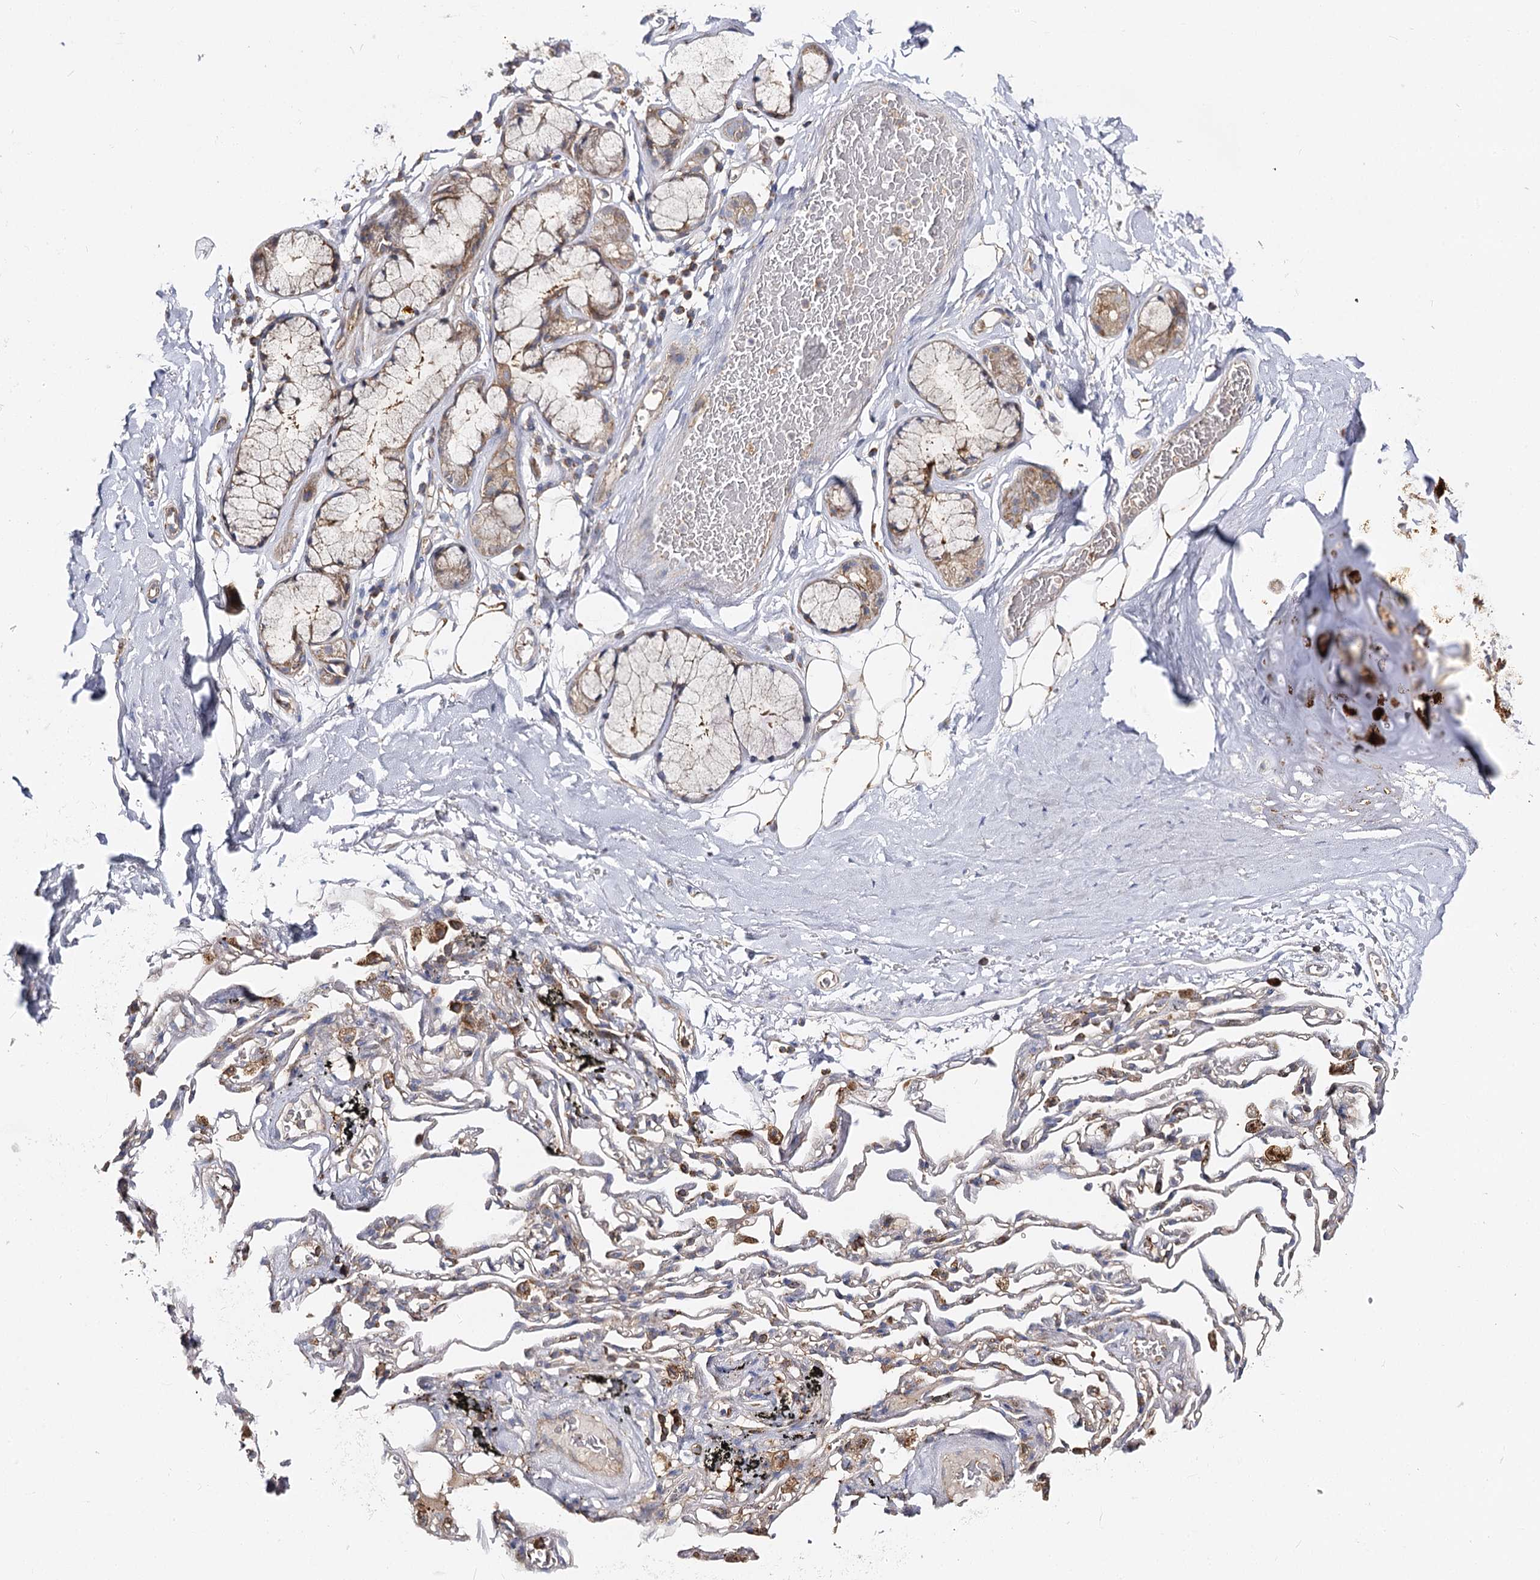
{"staining": {"intensity": "moderate", "quantity": "<25%", "location": "cytoplasmic/membranous"}, "tissue": "adipose tissue", "cell_type": "Adipocytes", "image_type": "normal", "snomed": [{"axis": "morphology", "description": "Normal tissue, NOS"}, {"axis": "topography", "description": "Lymph node"}, {"axis": "topography", "description": "Bronchus"}], "caption": "IHC of normal human adipose tissue displays low levels of moderate cytoplasmic/membranous expression in about <25% of adipocytes.", "gene": "SEC24B", "patient": {"sex": "male", "age": 63}}